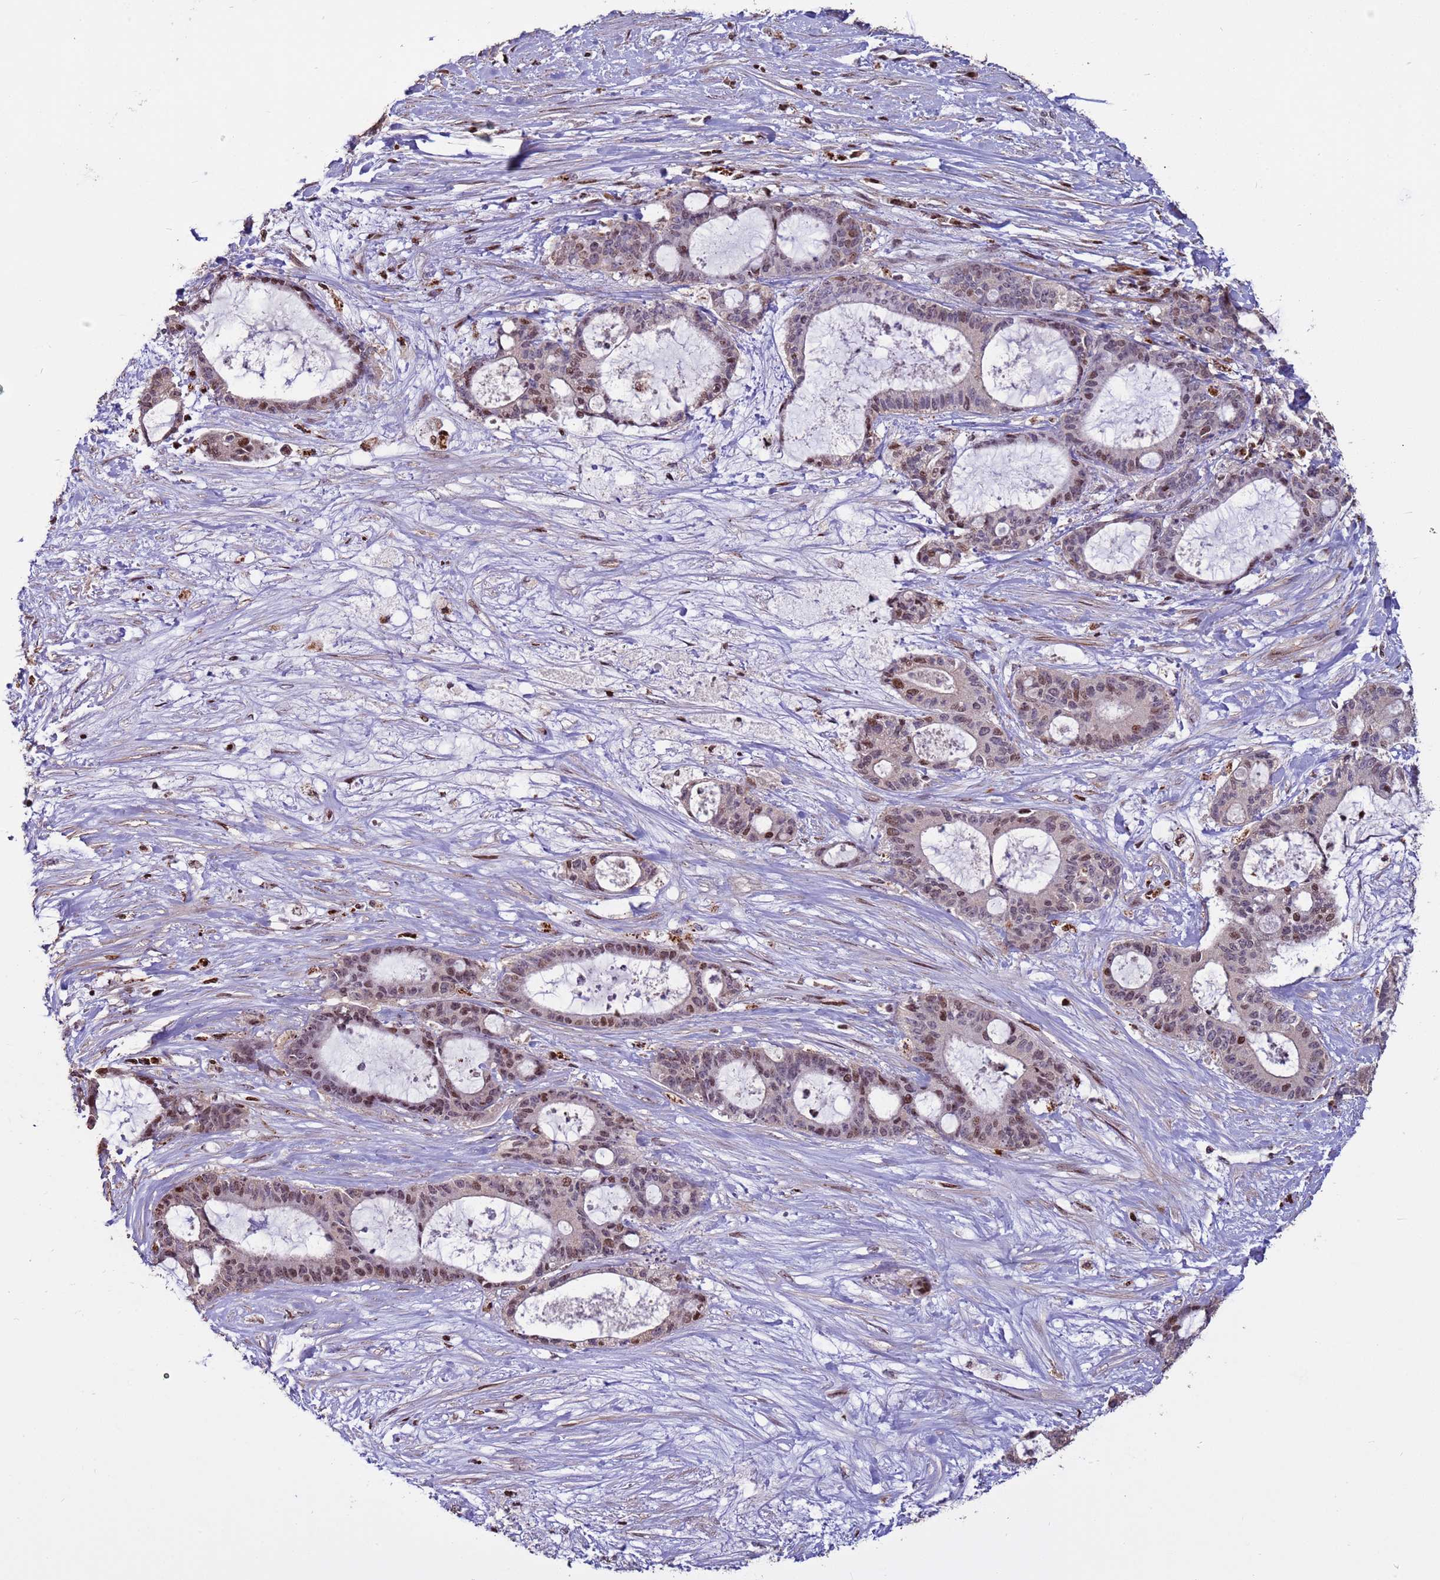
{"staining": {"intensity": "moderate", "quantity": "25%-75%", "location": "nuclear"}, "tissue": "liver cancer", "cell_type": "Tumor cells", "image_type": "cancer", "snomed": [{"axis": "morphology", "description": "Normal tissue, NOS"}, {"axis": "morphology", "description": "Cholangiocarcinoma"}, {"axis": "topography", "description": "Liver"}, {"axis": "topography", "description": "Peripheral nerve tissue"}], "caption": "Protein expression analysis of human liver cholangiocarcinoma reveals moderate nuclear staining in about 25%-75% of tumor cells.", "gene": "HGH1", "patient": {"sex": "female", "age": 73}}